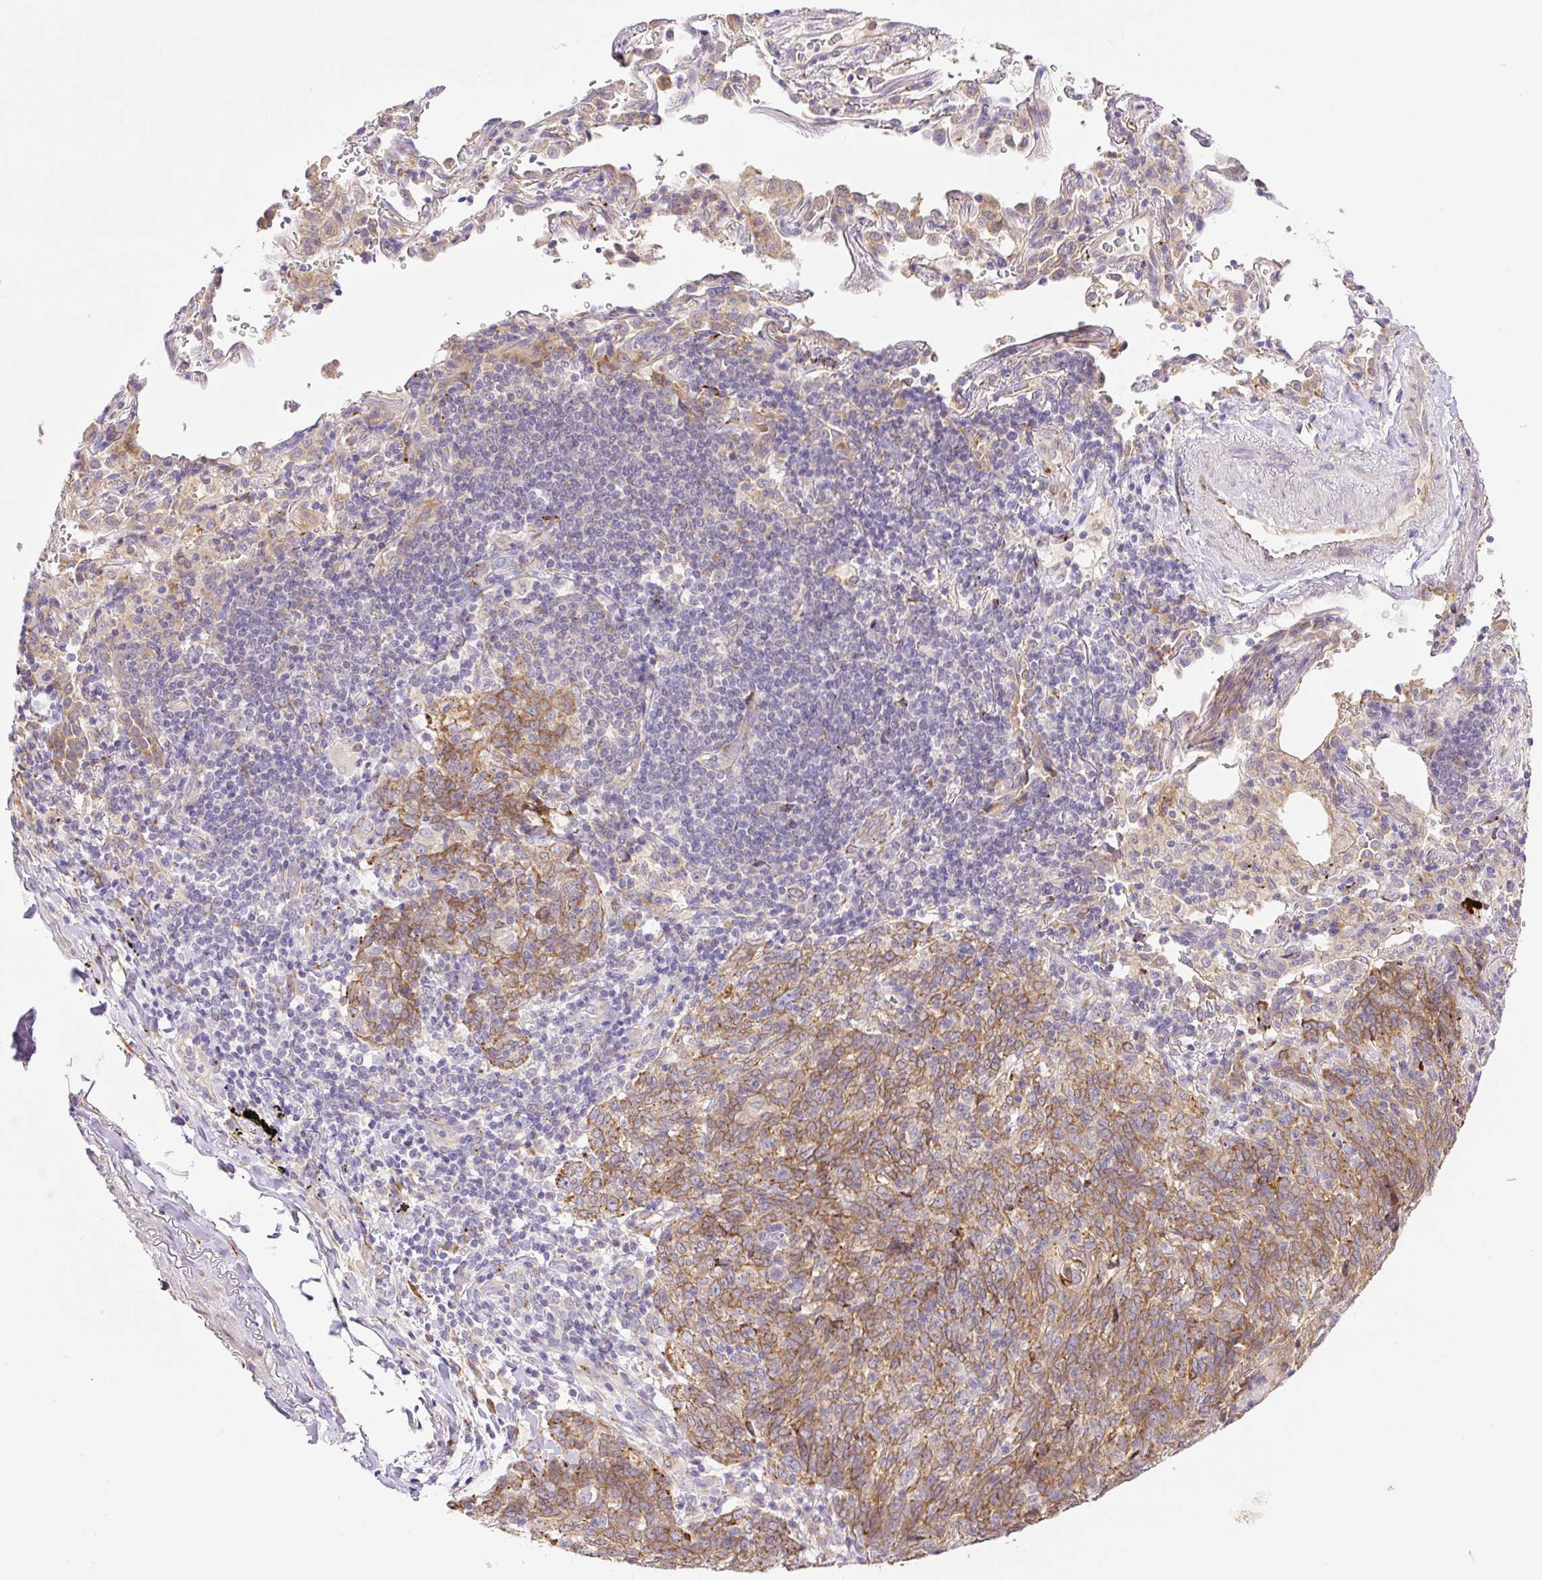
{"staining": {"intensity": "moderate", "quantity": ">75%", "location": "cytoplasmic/membranous"}, "tissue": "lung cancer", "cell_type": "Tumor cells", "image_type": "cancer", "snomed": [{"axis": "morphology", "description": "Squamous cell carcinoma, NOS"}, {"axis": "topography", "description": "Lung"}], "caption": "Human lung cancer (squamous cell carcinoma) stained with a protein marker shows moderate staining in tumor cells.", "gene": "POFUT1", "patient": {"sex": "female", "age": 72}}